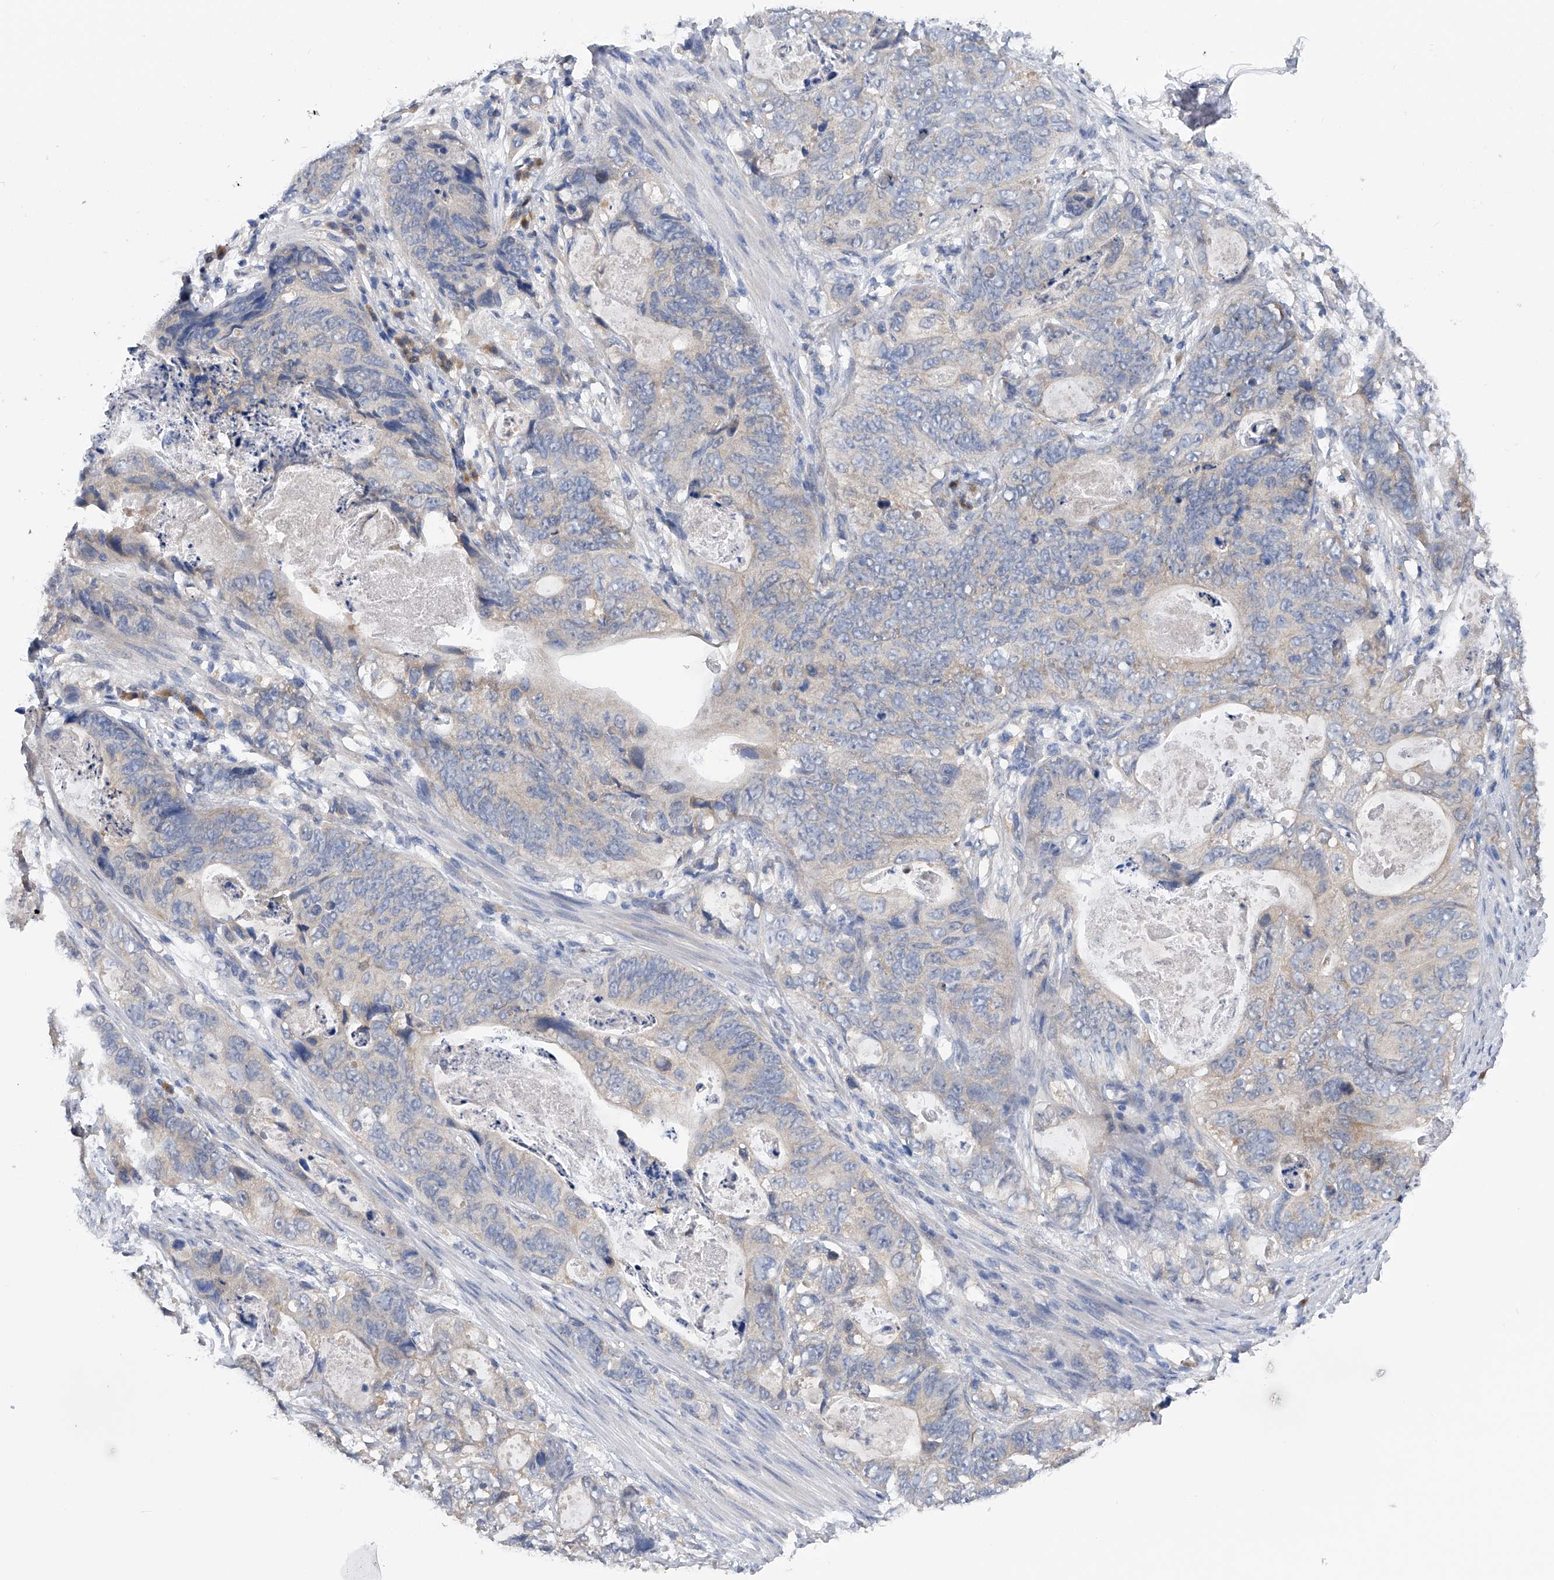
{"staining": {"intensity": "negative", "quantity": "none", "location": "none"}, "tissue": "stomach cancer", "cell_type": "Tumor cells", "image_type": "cancer", "snomed": [{"axis": "morphology", "description": "Normal tissue, NOS"}, {"axis": "morphology", "description": "Adenocarcinoma, NOS"}, {"axis": "topography", "description": "Stomach"}], "caption": "Adenocarcinoma (stomach) was stained to show a protein in brown. There is no significant positivity in tumor cells.", "gene": "PGM3", "patient": {"sex": "female", "age": 89}}